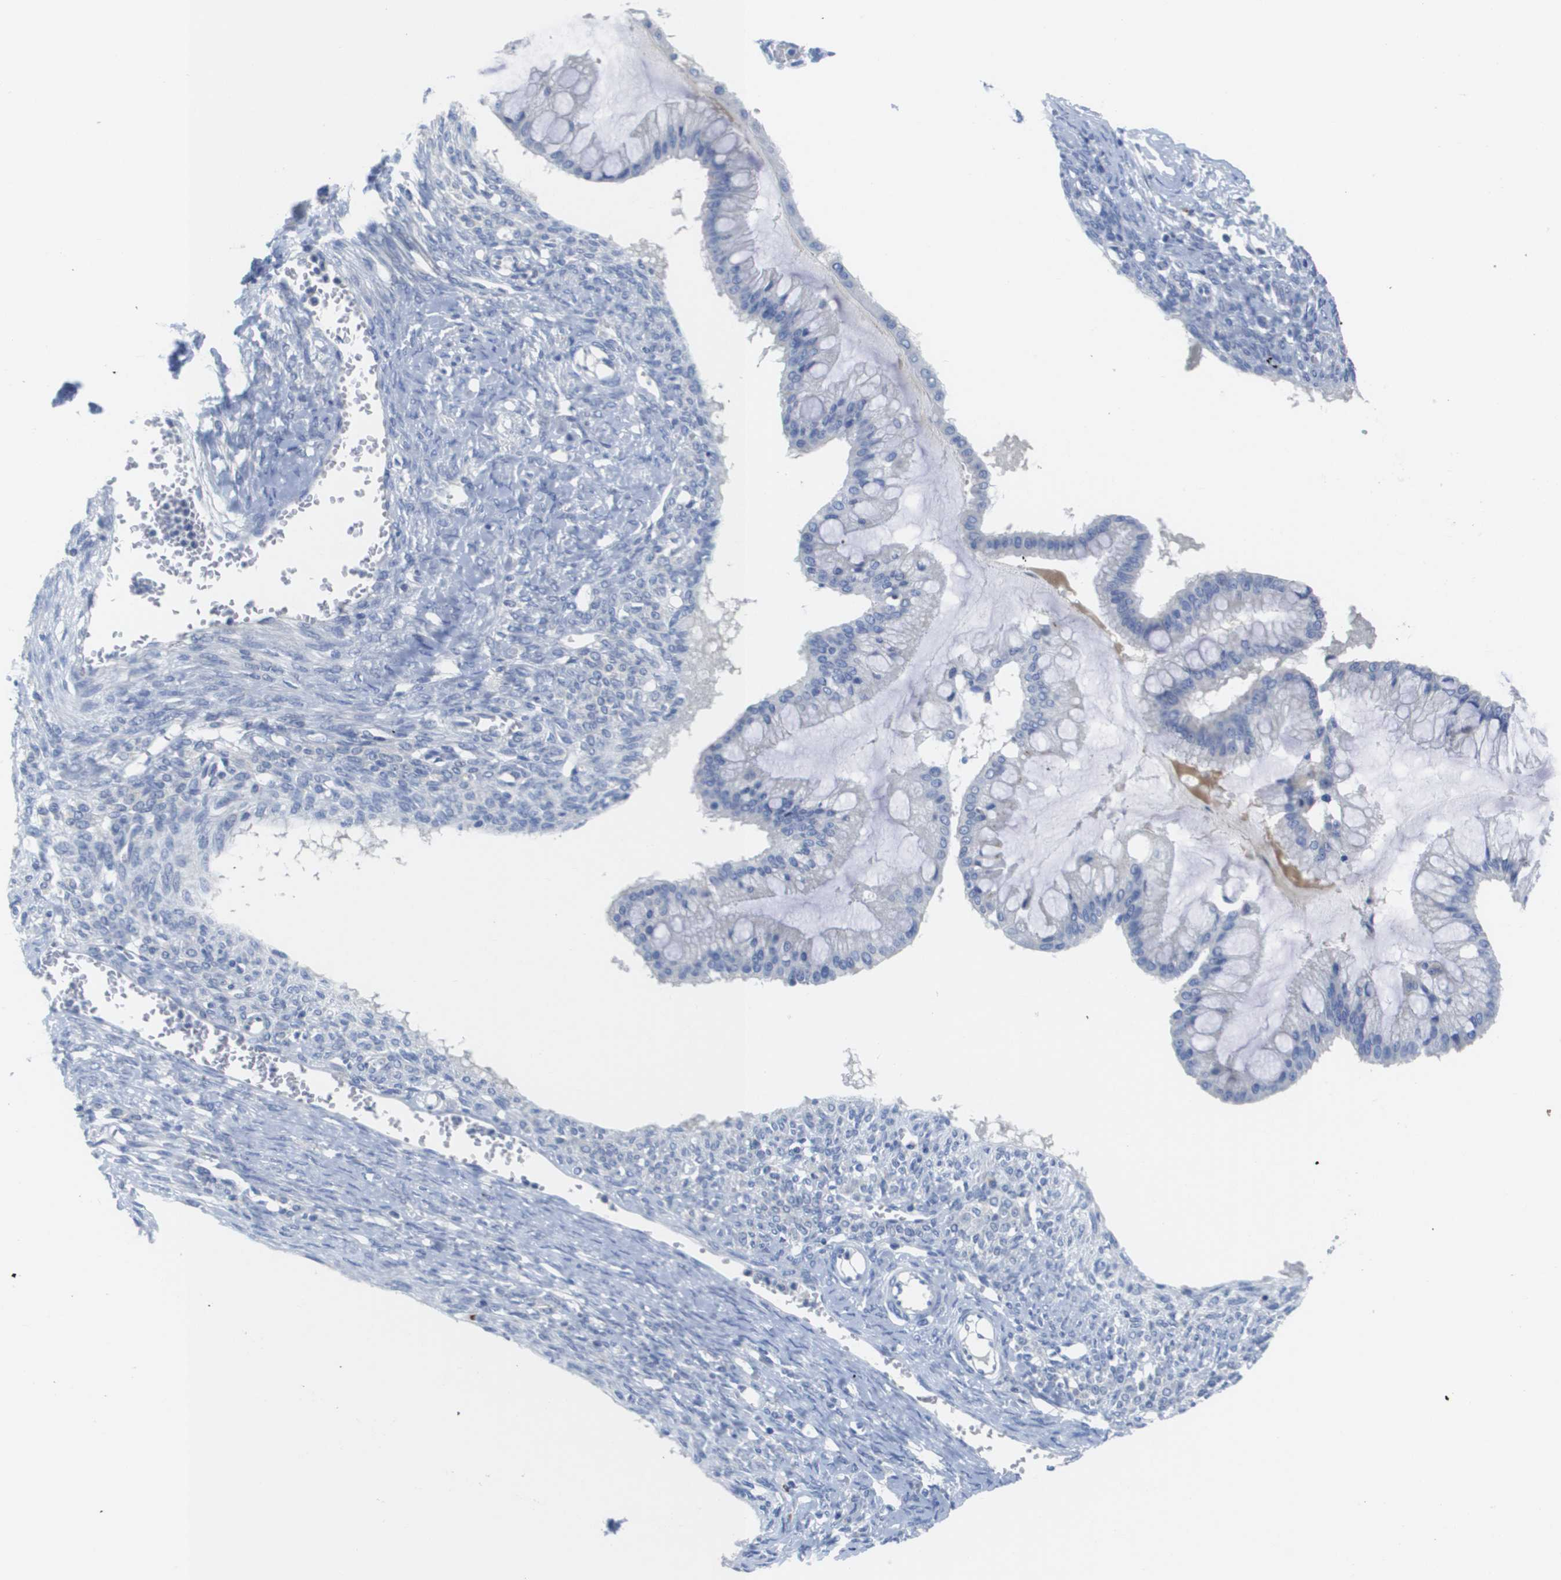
{"staining": {"intensity": "negative", "quantity": "none", "location": "none"}, "tissue": "ovarian cancer", "cell_type": "Tumor cells", "image_type": "cancer", "snomed": [{"axis": "morphology", "description": "Cystadenocarcinoma, mucinous, NOS"}, {"axis": "topography", "description": "Ovary"}], "caption": "High magnification brightfield microscopy of ovarian cancer (mucinous cystadenocarcinoma) stained with DAB (3,3'-diaminobenzidine) (brown) and counterstained with hematoxylin (blue): tumor cells show no significant positivity. Brightfield microscopy of IHC stained with DAB (brown) and hematoxylin (blue), captured at high magnification.", "gene": "MS4A1", "patient": {"sex": "female", "age": 73}}